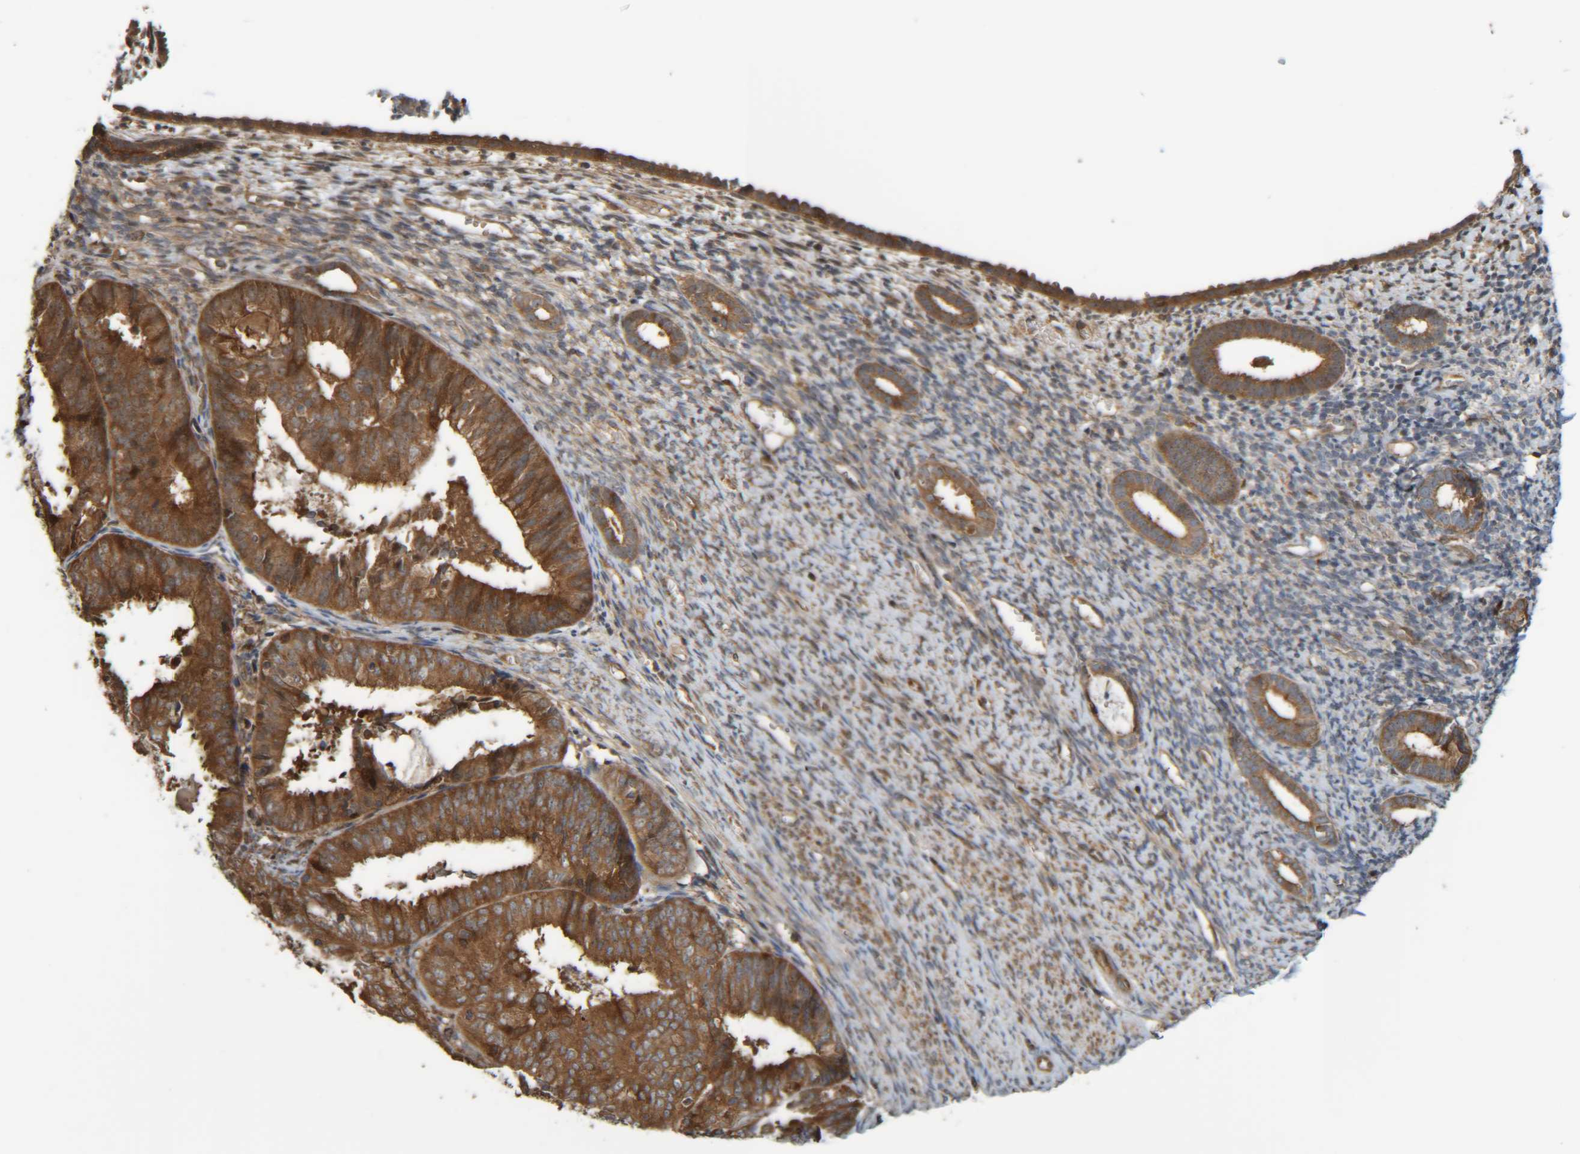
{"staining": {"intensity": "moderate", "quantity": "25%-75%", "location": "cytoplasmic/membranous"}, "tissue": "endometrium", "cell_type": "Cells in endometrial stroma", "image_type": "normal", "snomed": [{"axis": "morphology", "description": "Normal tissue, NOS"}, {"axis": "morphology", "description": "Adenocarcinoma, NOS"}, {"axis": "topography", "description": "Endometrium"}], "caption": "Immunohistochemical staining of normal endometrium shows medium levels of moderate cytoplasmic/membranous expression in approximately 25%-75% of cells in endometrial stroma. (brown staining indicates protein expression, while blue staining denotes nuclei).", "gene": "CCDC57", "patient": {"sex": "female", "age": 57}}